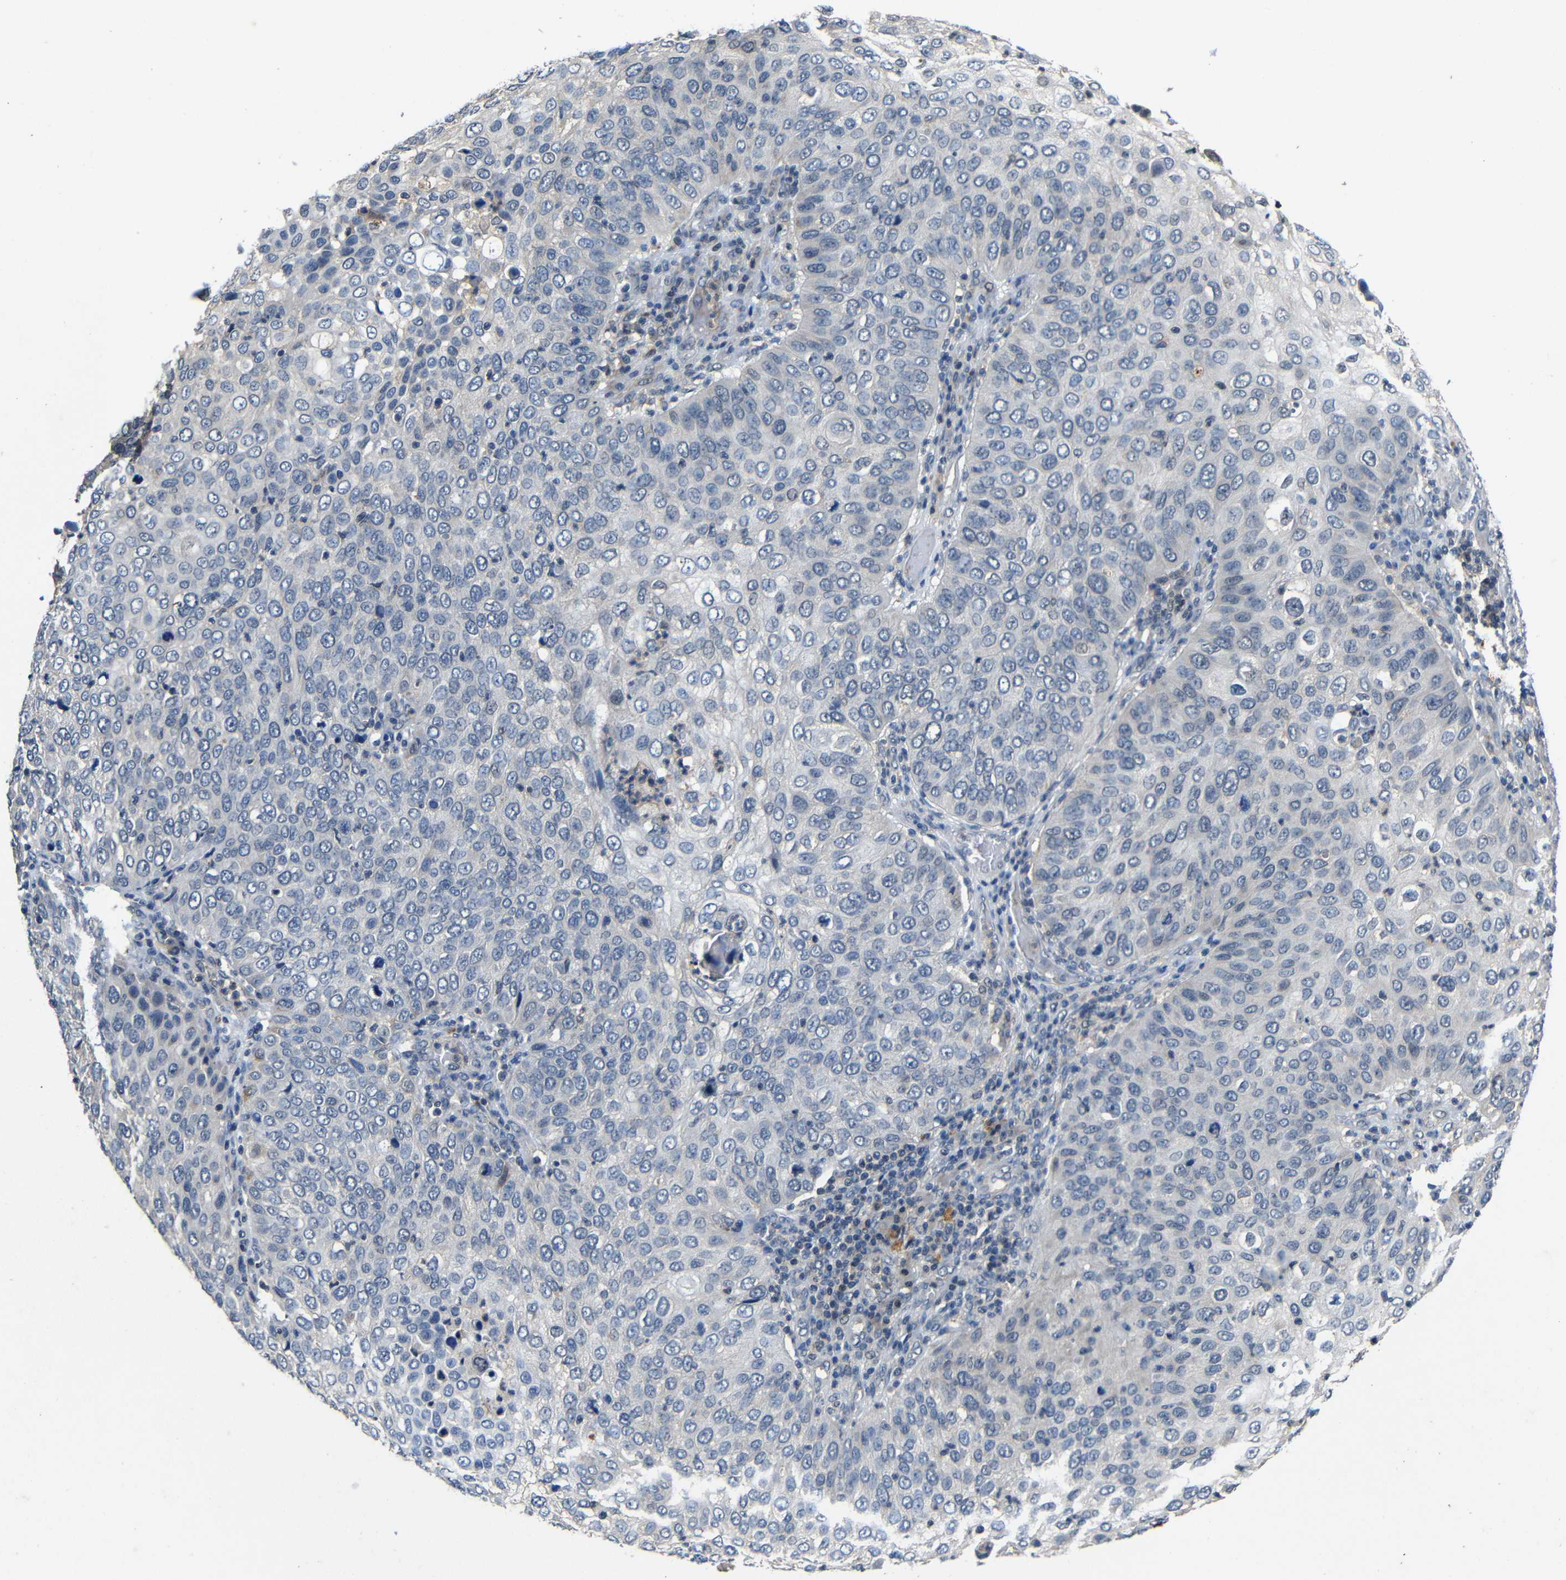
{"staining": {"intensity": "negative", "quantity": "none", "location": "none"}, "tissue": "skin cancer", "cell_type": "Tumor cells", "image_type": "cancer", "snomed": [{"axis": "morphology", "description": "Squamous cell carcinoma, NOS"}, {"axis": "topography", "description": "Skin"}], "caption": "High magnification brightfield microscopy of squamous cell carcinoma (skin) stained with DAB (brown) and counterstained with hematoxylin (blue): tumor cells show no significant expression.", "gene": "C6orf89", "patient": {"sex": "male", "age": 87}}